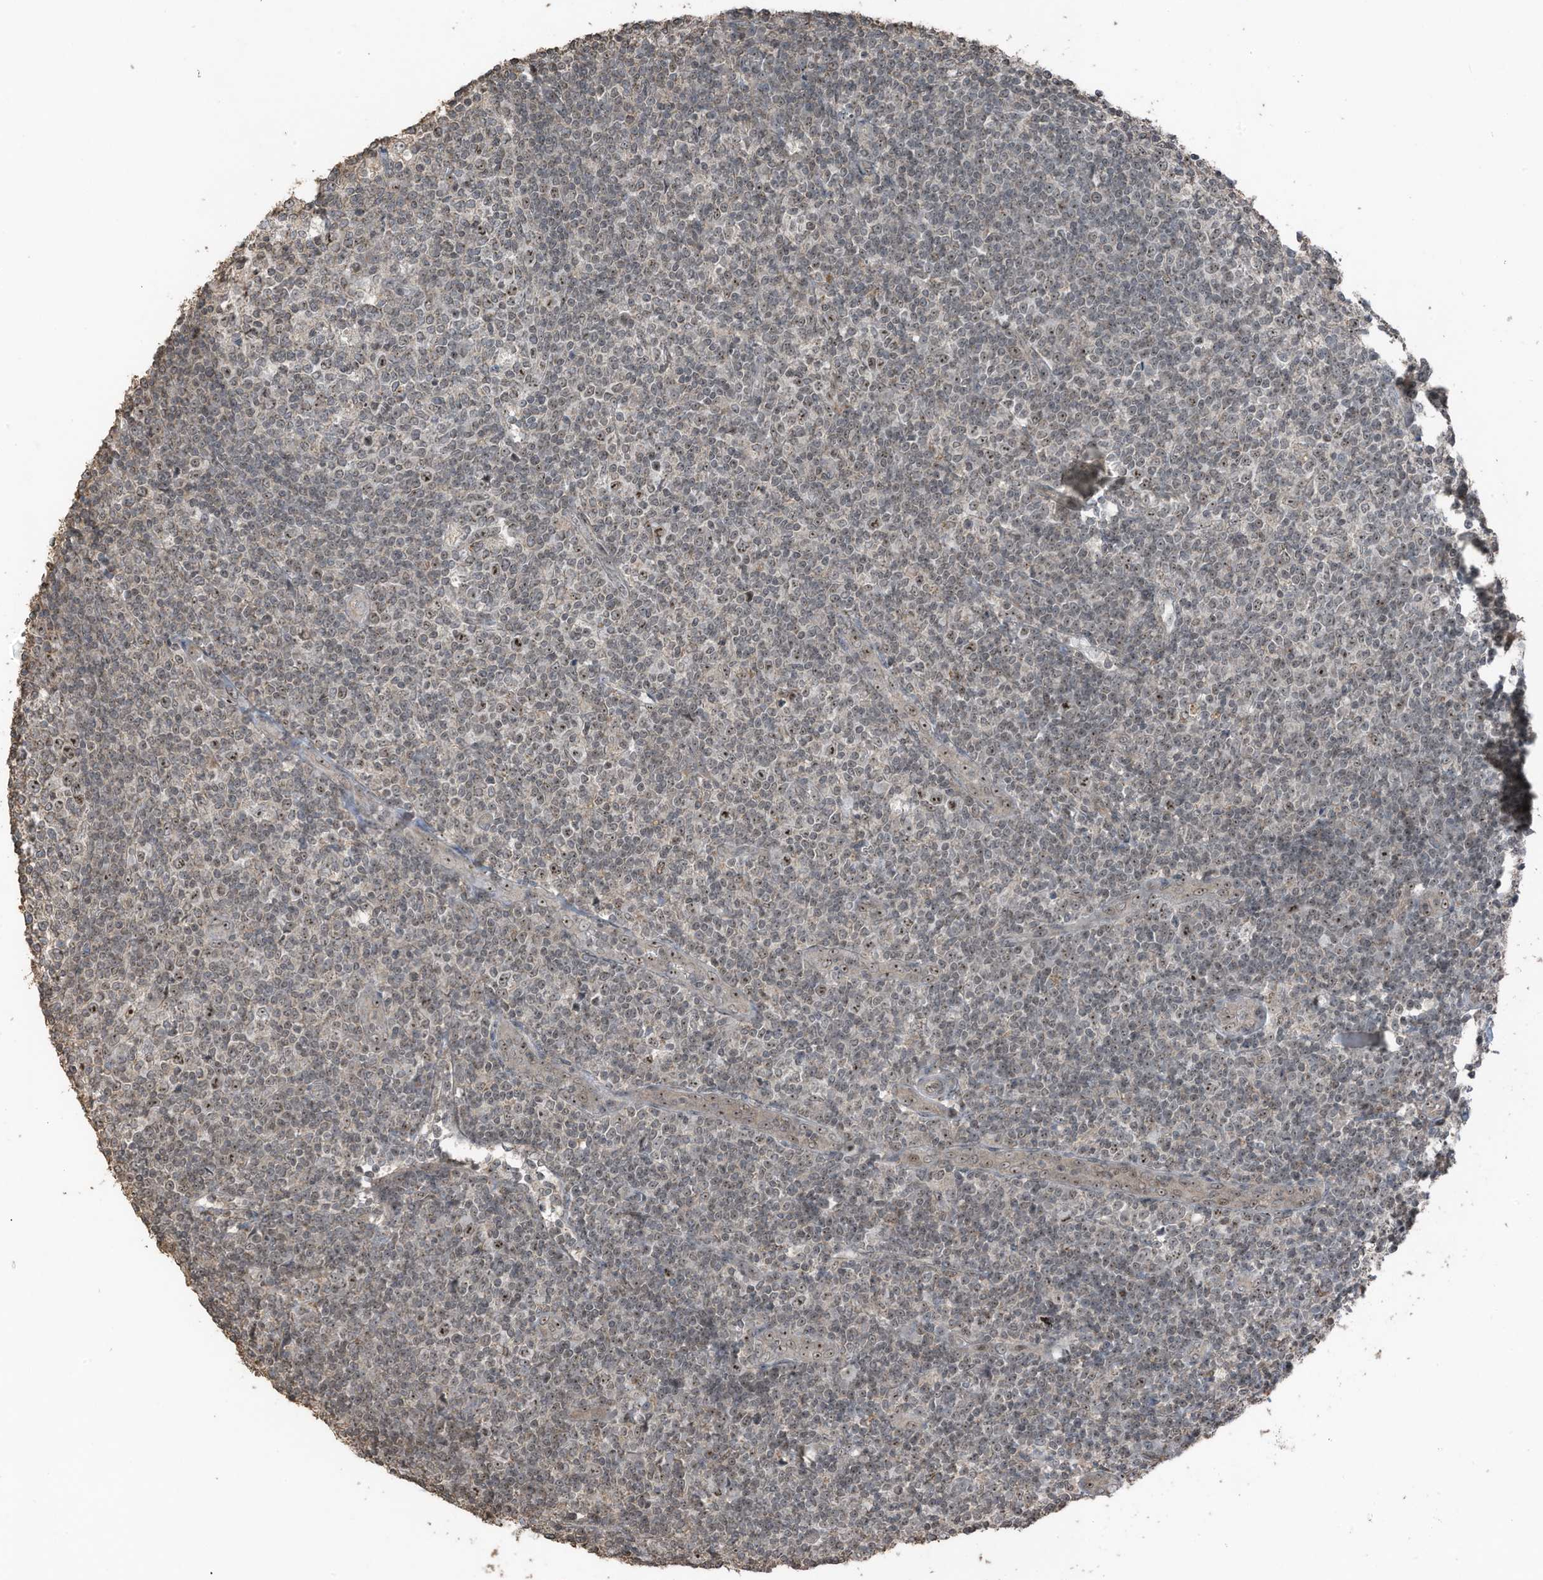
{"staining": {"intensity": "moderate", "quantity": "25%-75%", "location": "nuclear"}, "tissue": "tonsil", "cell_type": "Germinal center cells", "image_type": "normal", "snomed": [{"axis": "morphology", "description": "Normal tissue, NOS"}, {"axis": "topography", "description": "Tonsil"}], "caption": "DAB immunohistochemical staining of normal human tonsil reveals moderate nuclear protein positivity in about 25%-75% of germinal center cells.", "gene": "UTP3", "patient": {"sex": "female", "age": 19}}